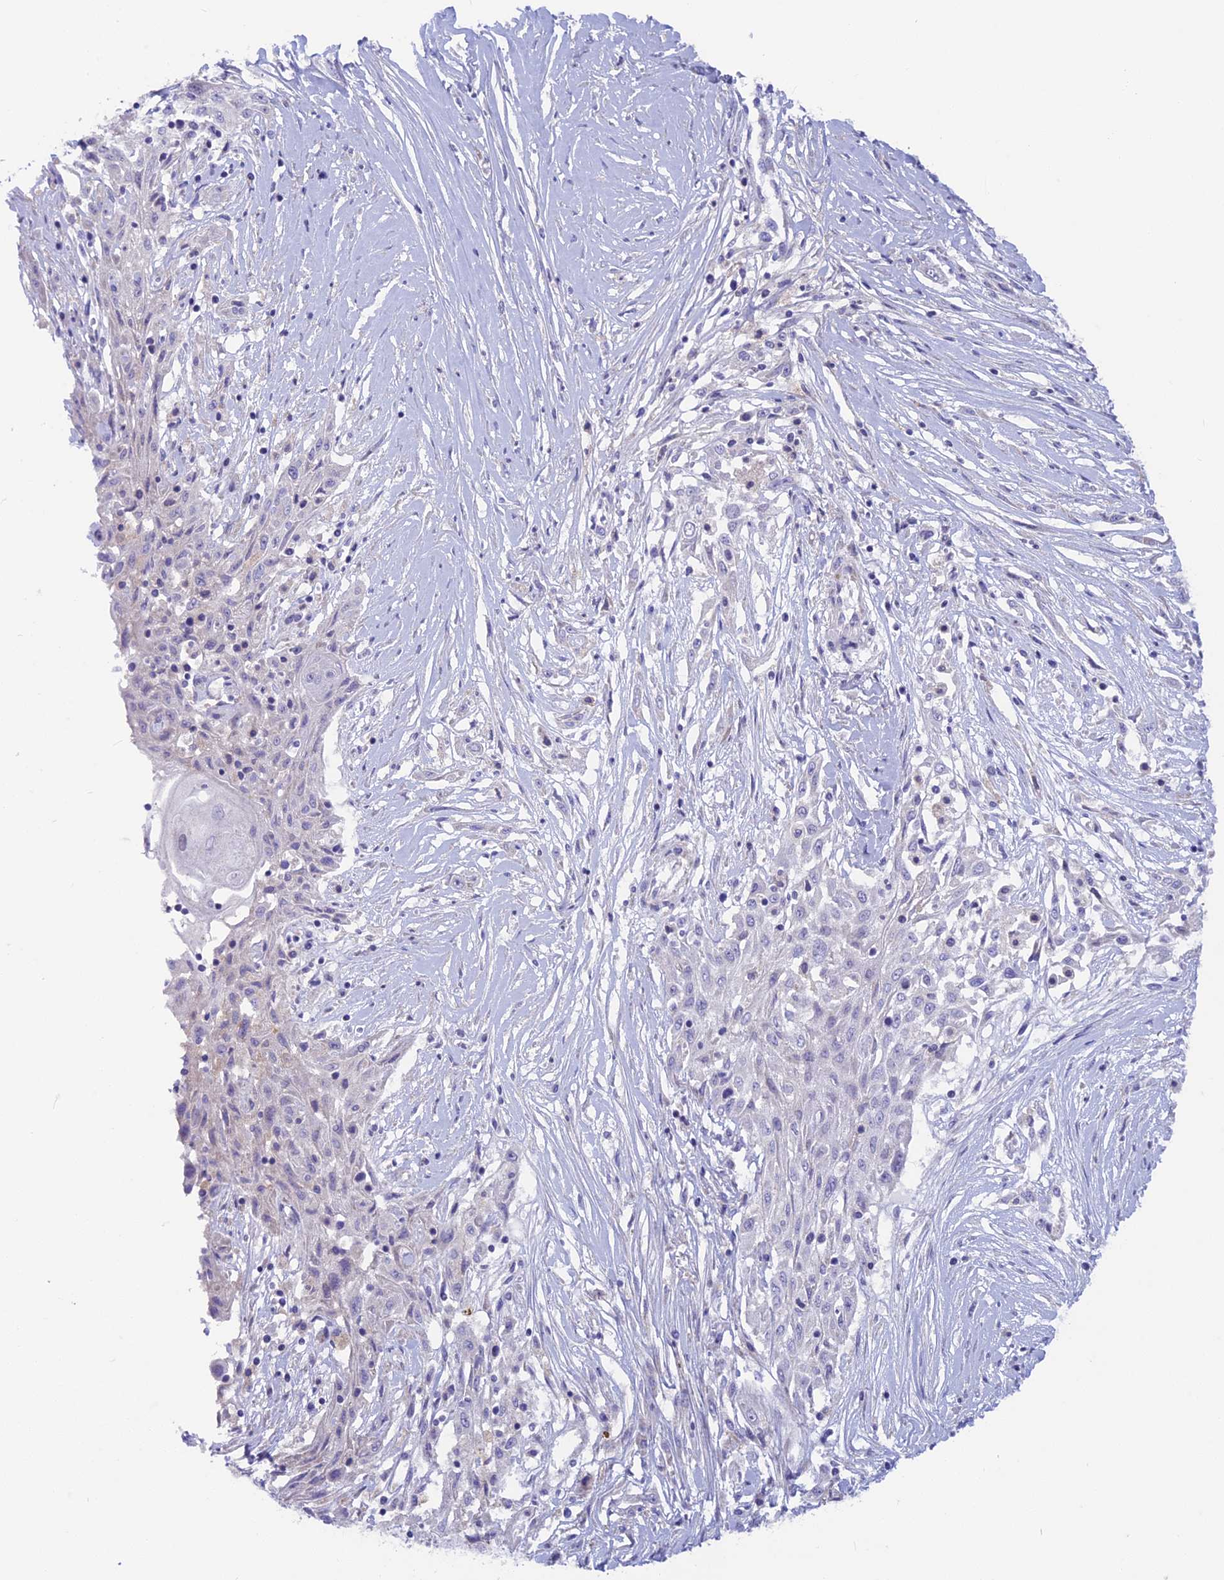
{"staining": {"intensity": "negative", "quantity": "none", "location": "none"}, "tissue": "skin cancer", "cell_type": "Tumor cells", "image_type": "cancer", "snomed": [{"axis": "morphology", "description": "Squamous cell carcinoma, NOS"}, {"axis": "morphology", "description": "Squamous cell carcinoma, metastatic, NOS"}, {"axis": "topography", "description": "Skin"}, {"axis": "topography", "description": "Lymph node"}], "caption": "Skin cancer stained for a protein using immunohistochemistry (IHC) exhibits no staining tumor cells.", "gene": "PLAC9", "patient": {"sex": "male", "age": 75}}